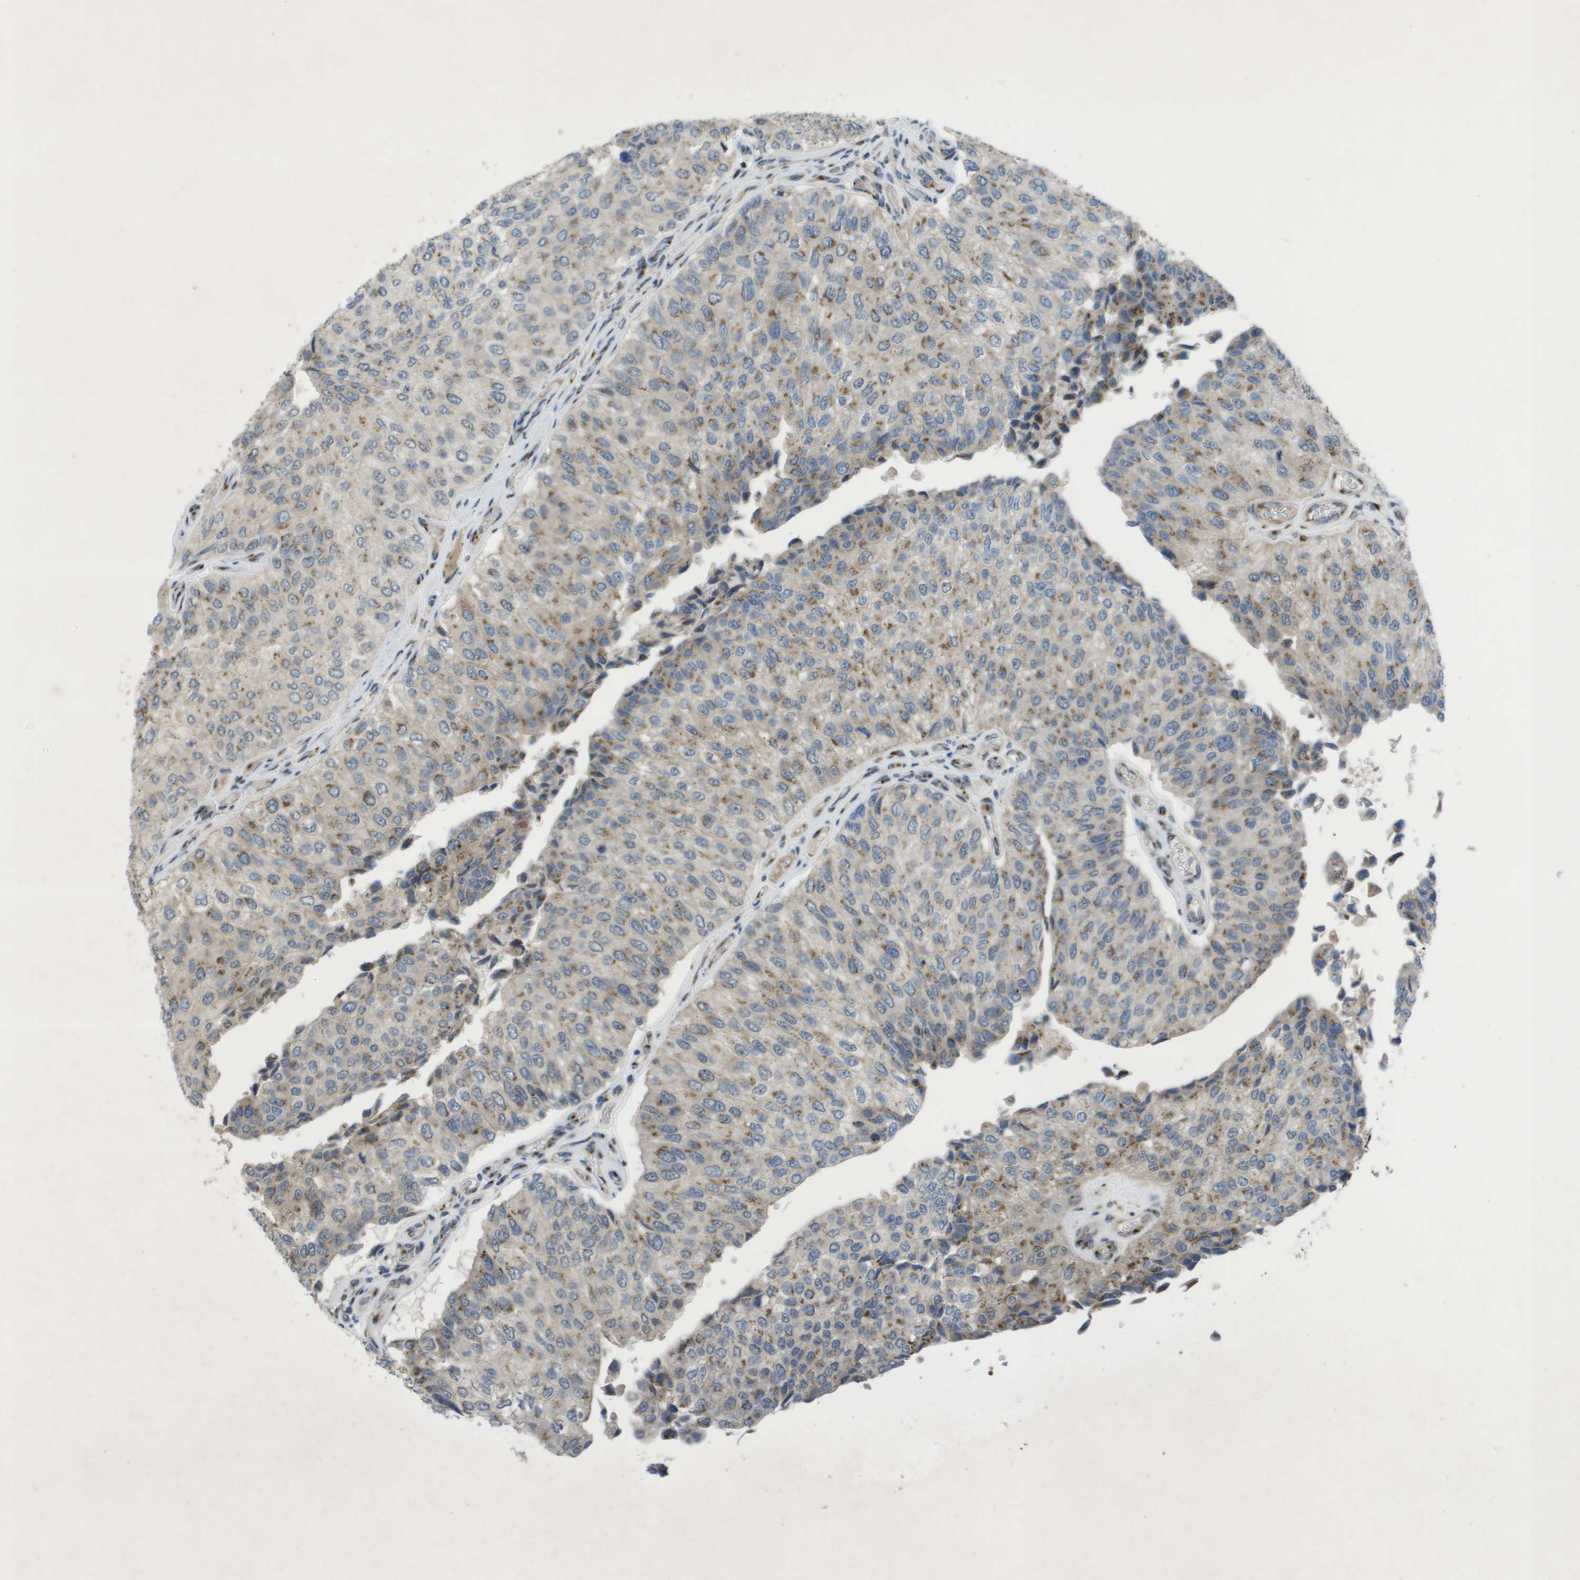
{"staining": {"intensity": "moderate", "quantity": ">75%", "location": "cytoplasmic/membranous"}, "tissue": "urothelial cancer", "cell_type": "Tumor cells", "image_type": "cancer", "snomed": [{"axis": "morphology", "description": "Urothelial carcinoma, High grade"}, {"axis": "topography", "description": "Kidney"}, {"axis": "topography", "description": "Urinary bladder"}], "caption": "Brown immunohistochemical staining in urothelial carcinoma (high-grade) displays moderate cytoplasmic/membranous staining in about >75% of tumor cells.", "gene": "QSOX2", "patient": {"sex": "male", "age": 77}}